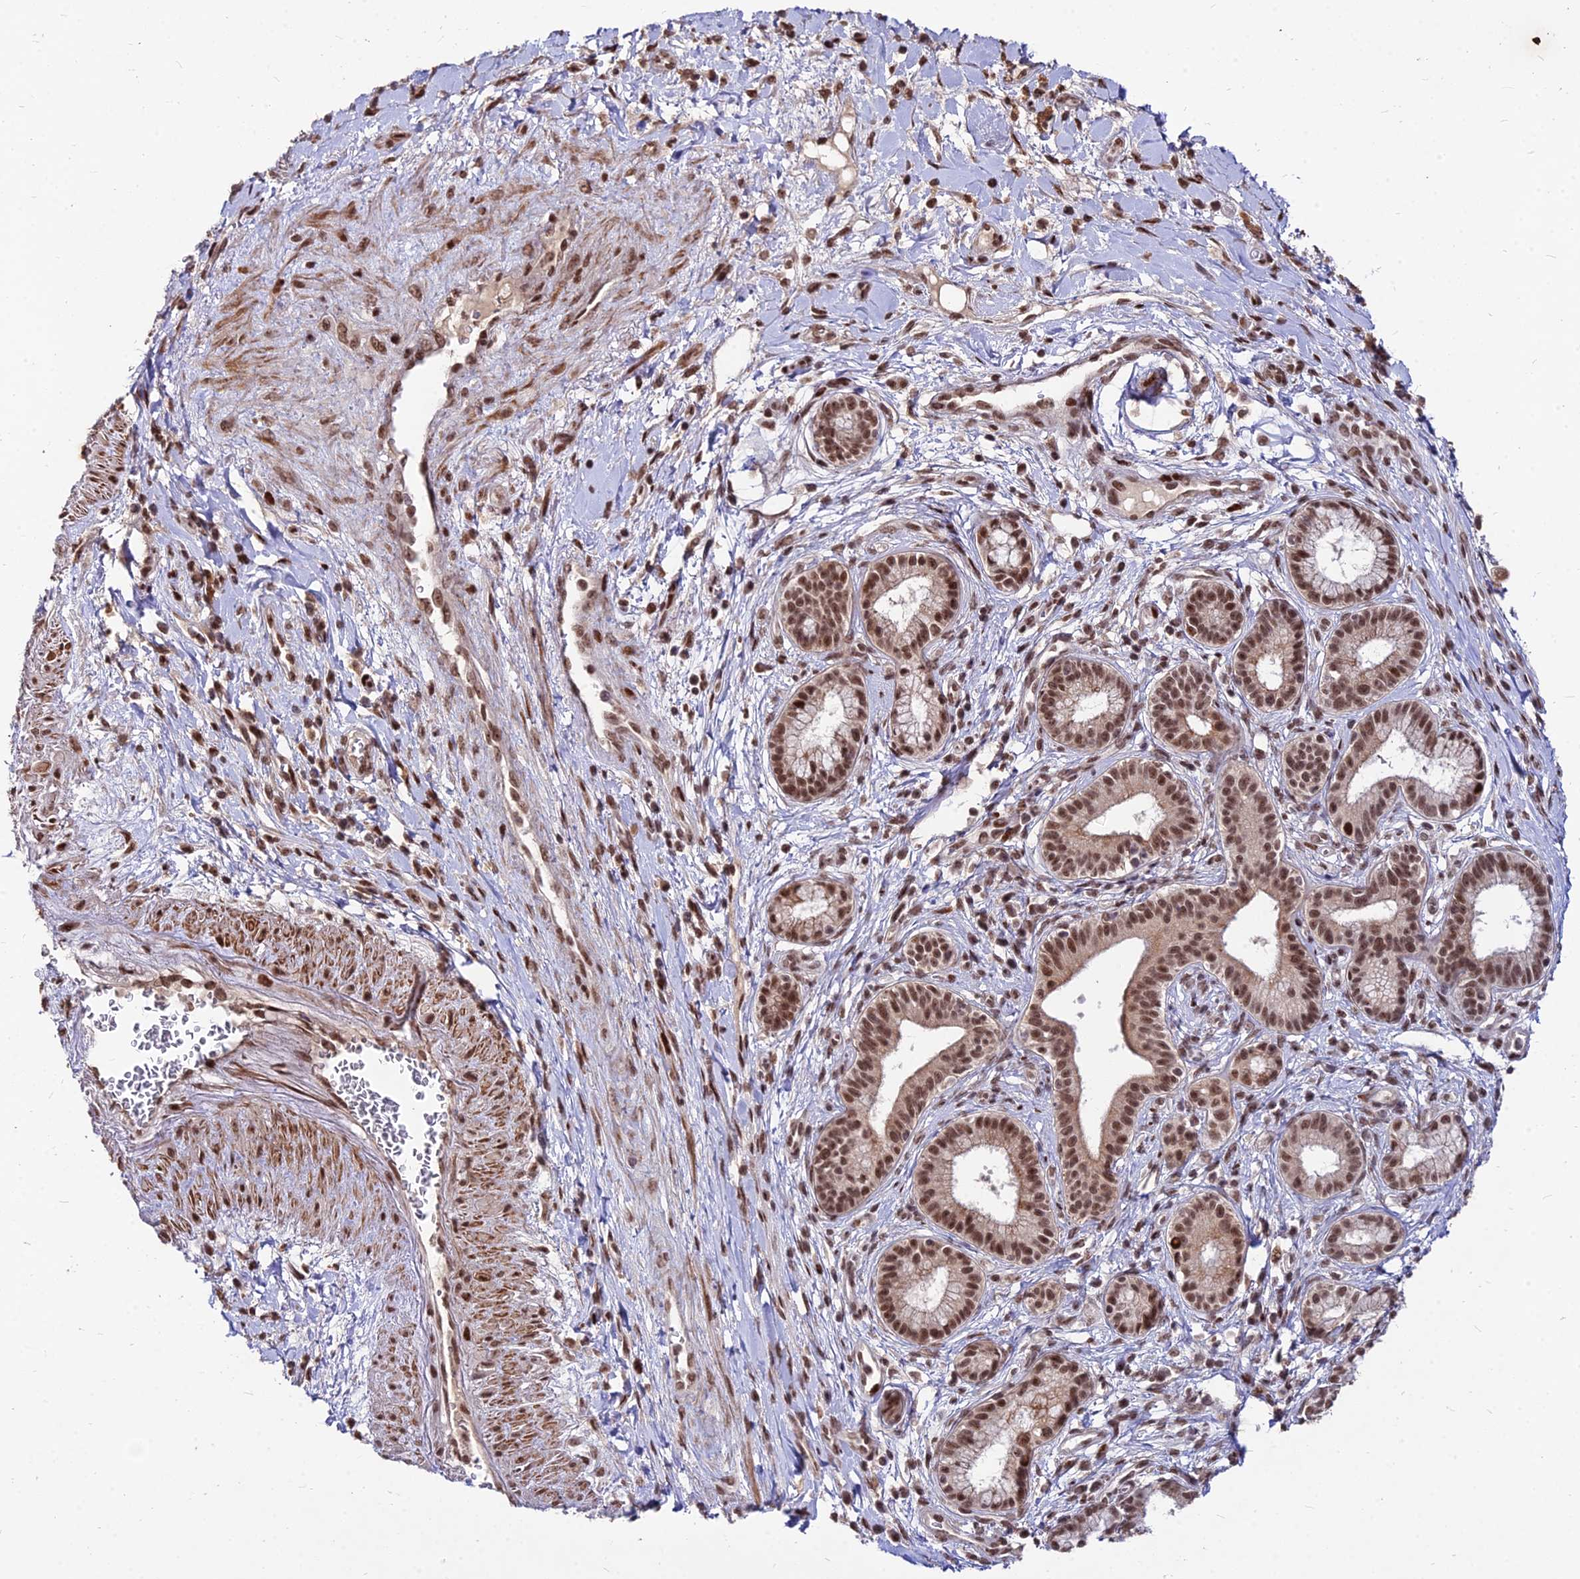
{"staining": {"intensity": "strong", "quantity": ">75%", "location": "nuclear"}, "tissue": "pancreatic cancer", "cell_type": "Tumor cells", "image_type": "cancer", "snomed": [{"axis": "morphology", "description": "Adenocarcinoma, NOS"}, {"axis": "topography", "description": "Pancreas"}], "caption": "A photomicrograph of human pancreatic cancer stained for a protein exhibits strong nuclear brown staining in tumor cells.", "gene": "ZBED4", "patient": {"sex": "male", "age": 72}}